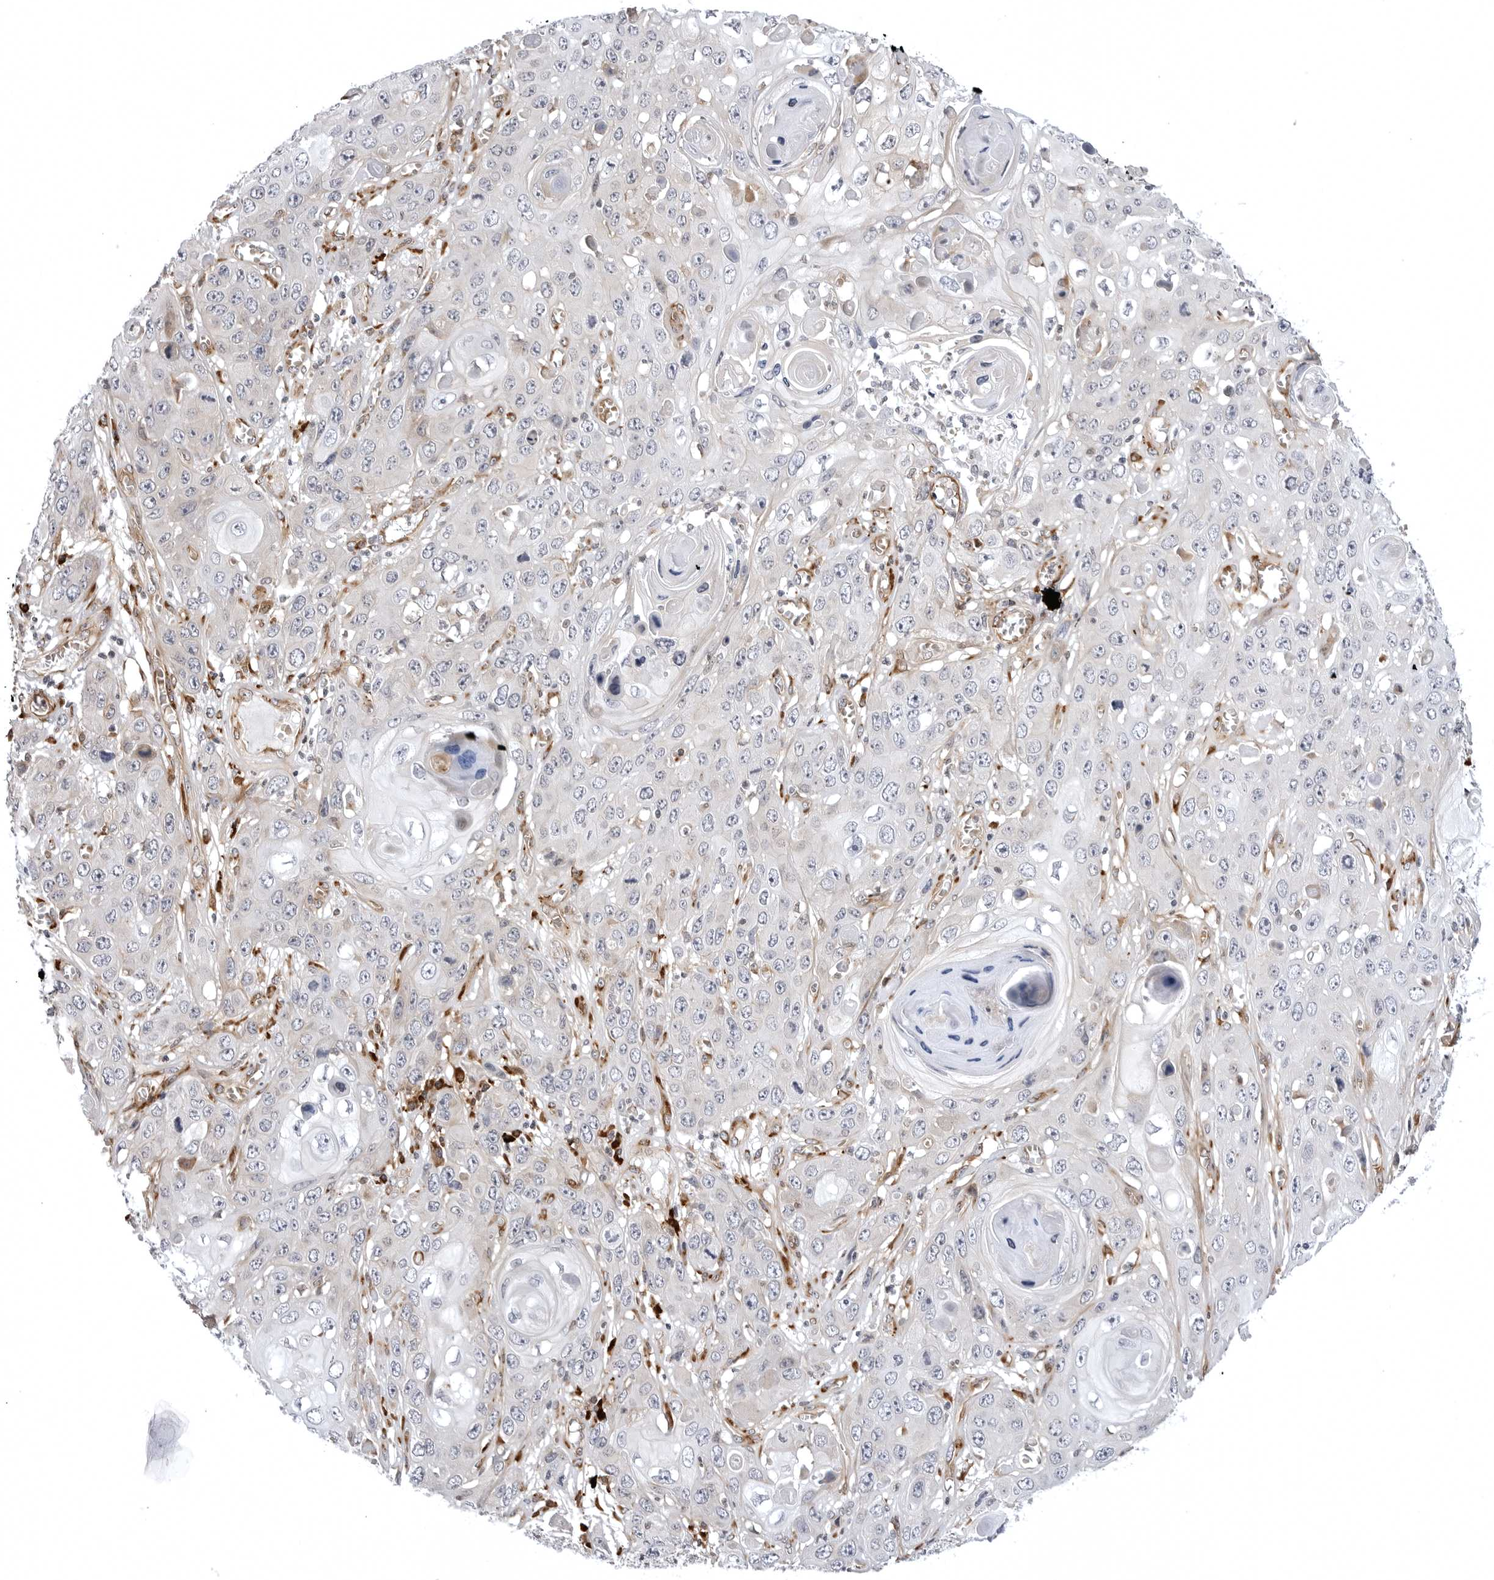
{"staining": {"intensity": "negative", "quantity": "none", "location": "none"}, "tissue": "skin cancer", "cell_type": "Tumor cells", "image_type": "cancer", "snomed": [{"axis": "morphology", "description": "Squamous cell carcinoma, NOS"}, {"axis": "topography", "description": "Skin"}], "caption": "The histopathology image demonstrates no significant staining in tumor cells of skin squamous cell carcinoma.", "gene": "ARL5A", "patient": {"sex": "male", "age": 55}}